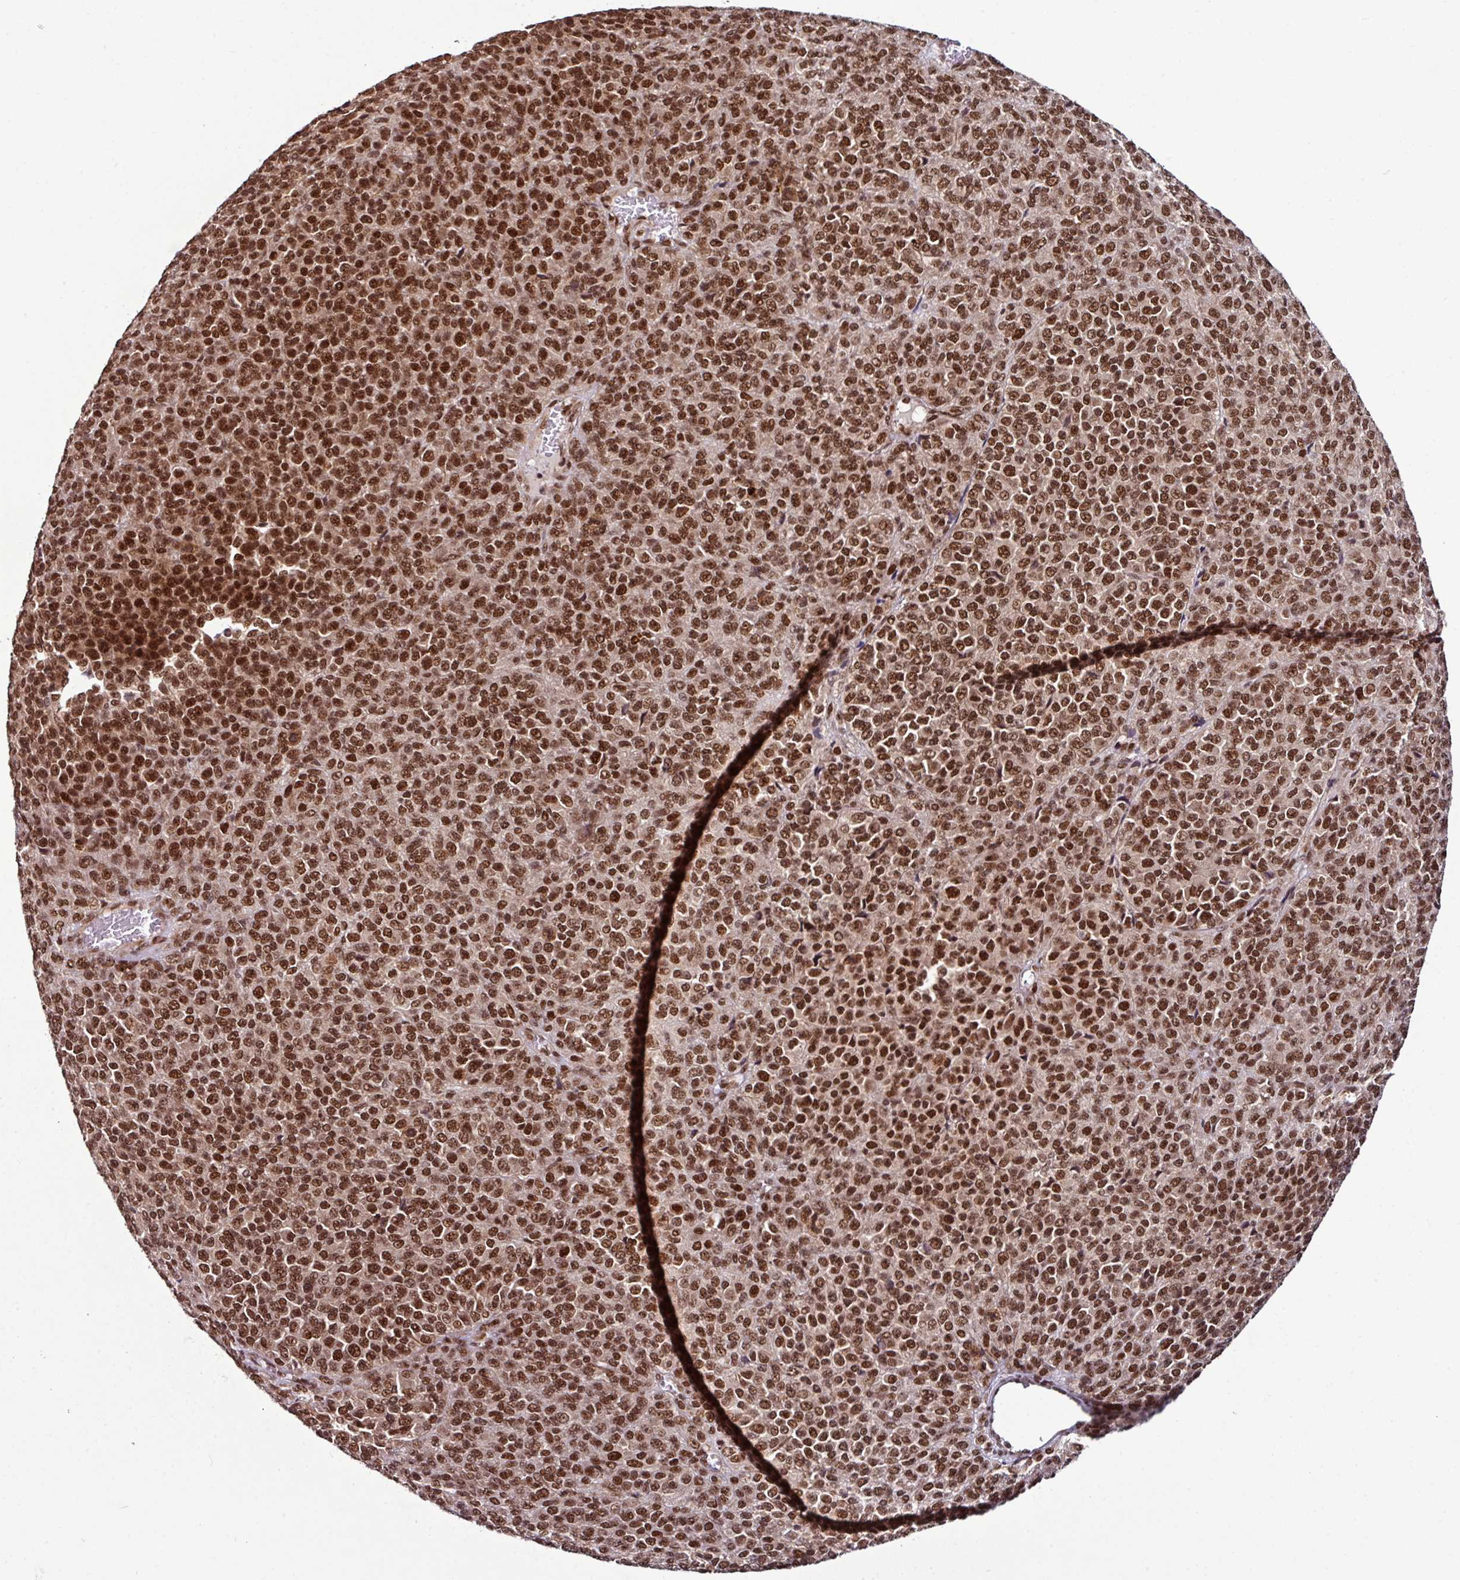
{"staining": {"intensity": "strong", "quantity": ">75%", "location": "nuclear"}, "tissue": "melanoma", "cell_type": "Tumor cells", "image_type": "cancer", "snomed": [{"axis": "morphology", "description": "Malignant melanoma, Metastatic site"}, {"axis": "topography", "description": "Brain"}], "caption": "Human melanoma stained with a brown dye exhibits strong nuclear positive staining in approximately >75% of tumor cells.", "gene": "MORF4L2", "patient": {"sex": "female", "age": 56}}